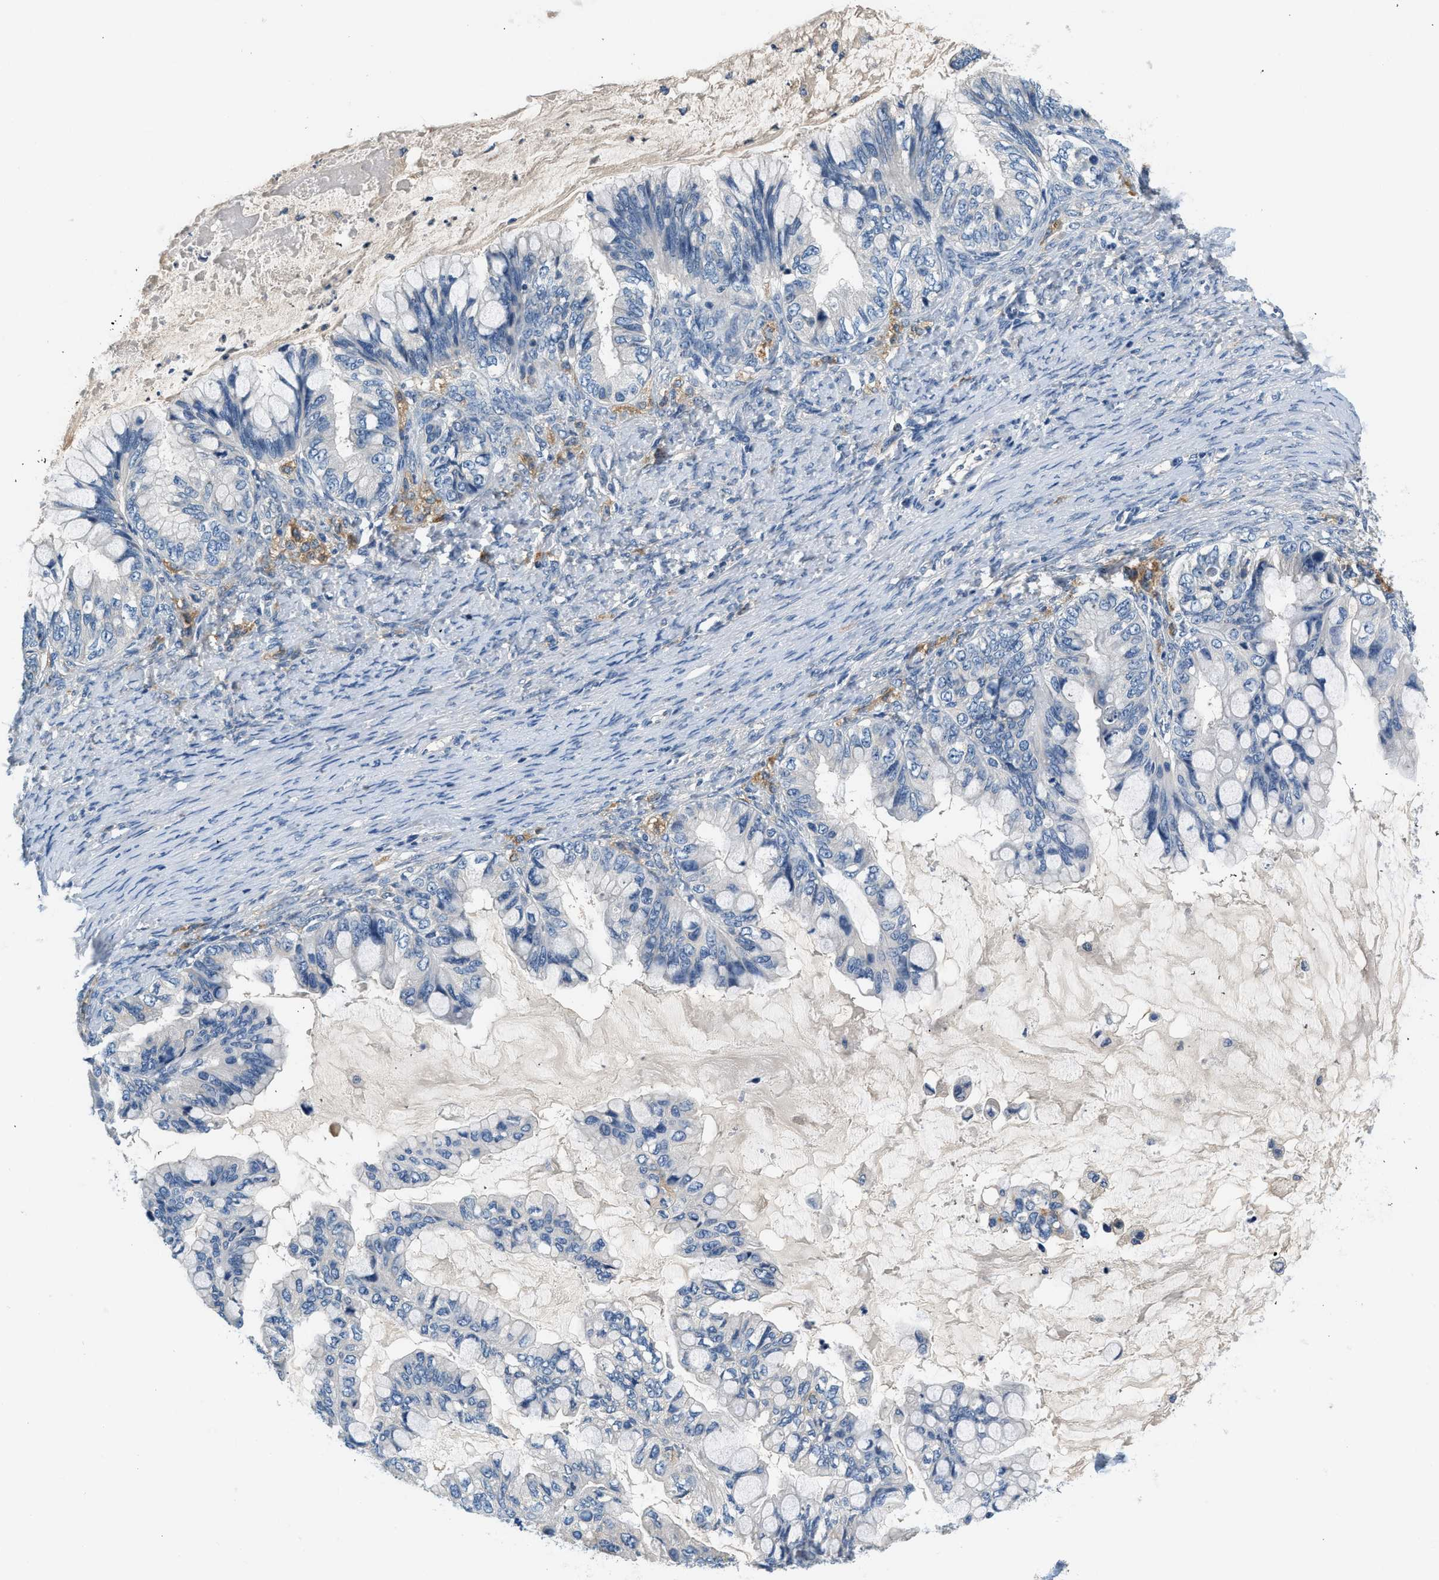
{"staining": {"intensity": "negative", "quantity": "none", "location": "none"}, "tissue": "ovarian cancer", "cell_type": "Tumor cells", "image_type": "cancer", "snomed": [{"axis": "morphology", "description": "Cystadenocarcinoma, mucinous, NOS"}, {"axis": "topography", "description": "Ovary"}], "caption": "High magnification brightfield microscopy of ovarian cancer stained with DAB (3,3'-diaminobenzidine) (brown) and counterstained with hematoxylin (blue): tumor cells show no significant expression. (Brightfield microscopy of DAB immunohistochemistry (IHC) at high magnification).", "gene": "SLC35E1", "patient": {"sex": "female", "age": 80}}